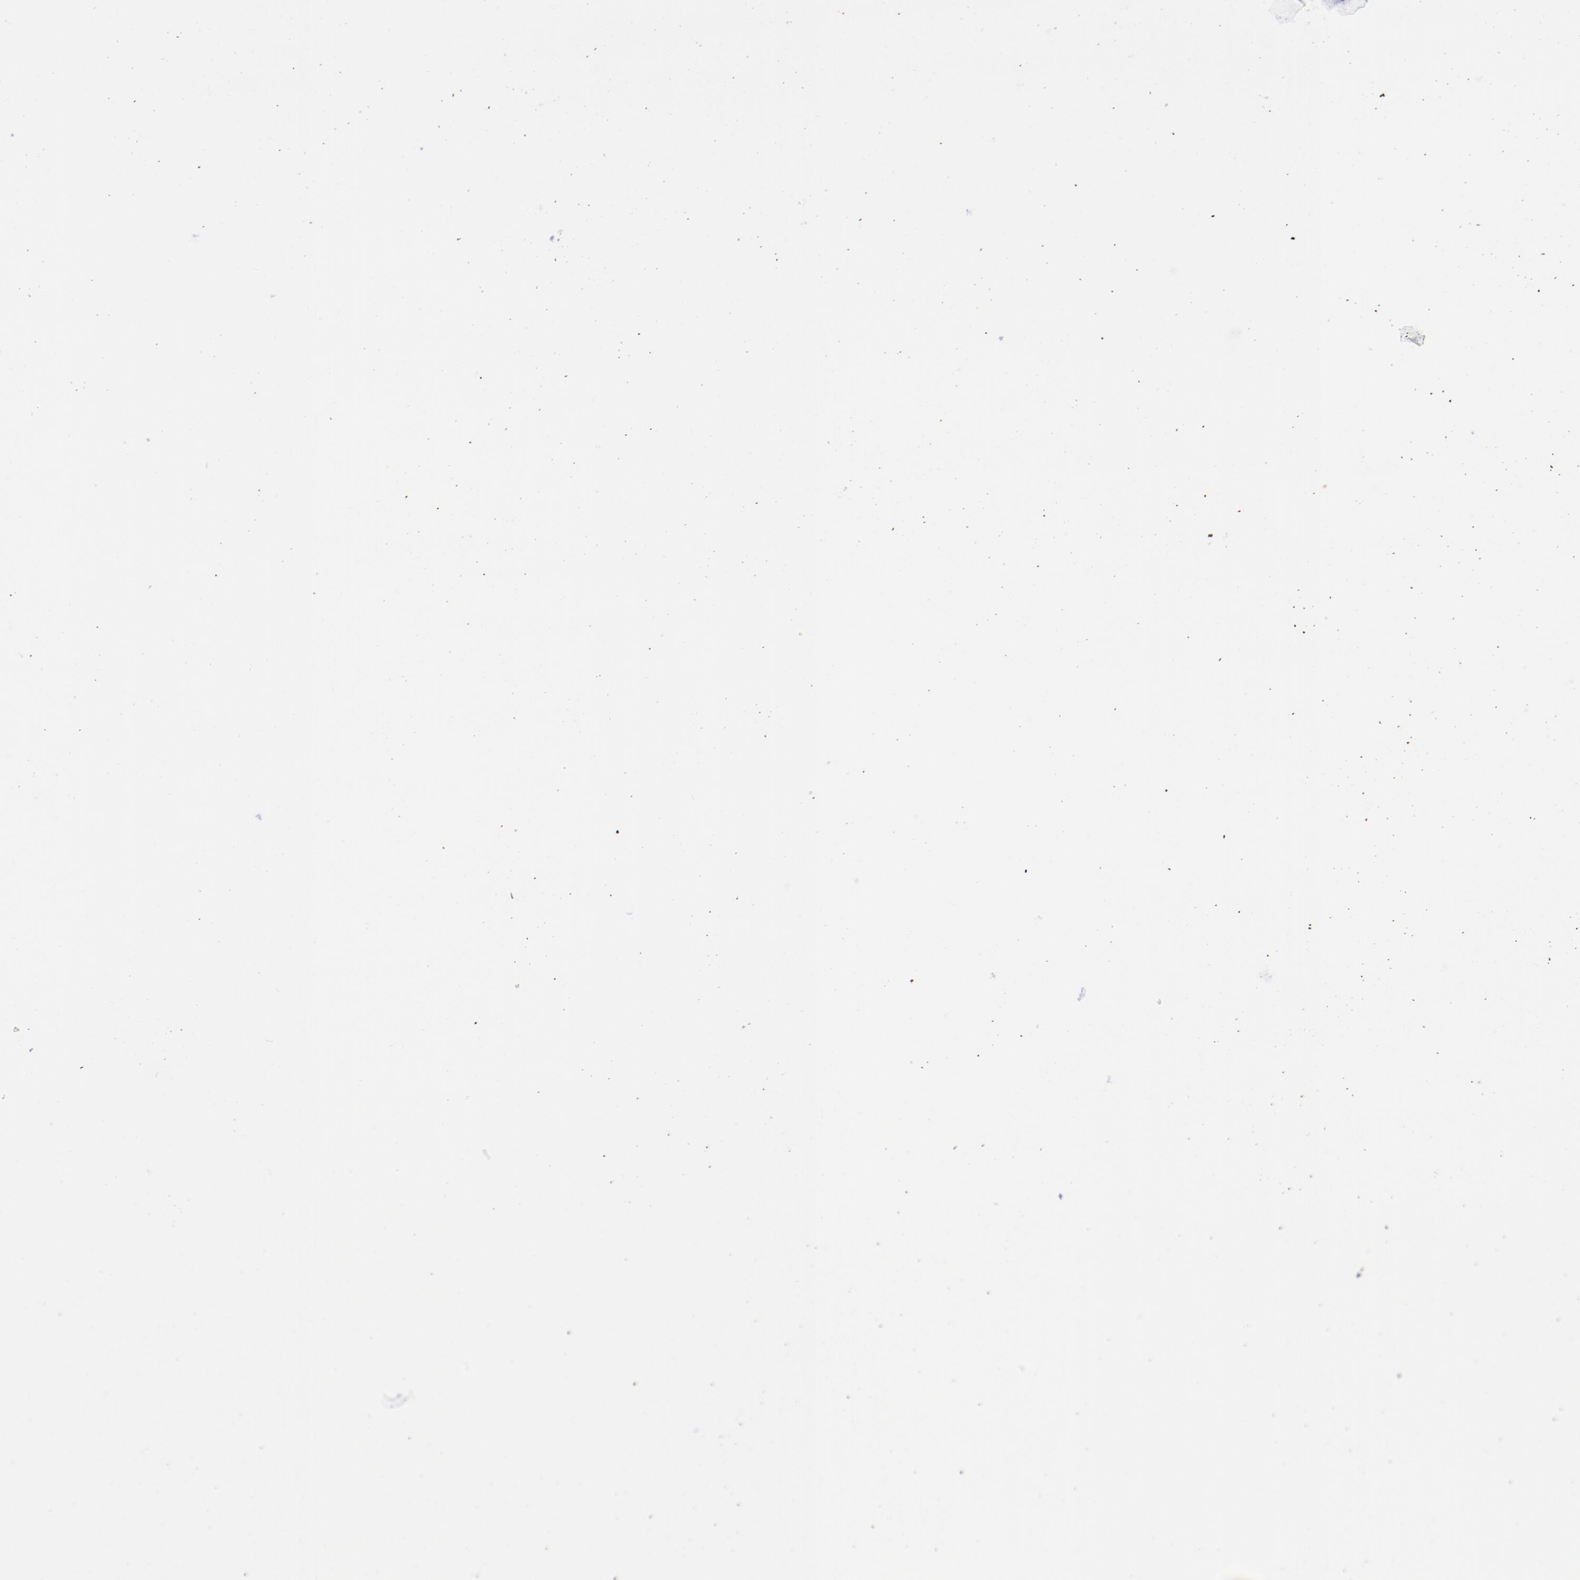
{"staining": {"intensity": "weak", "quantity": "25%-75%", "location": "cytoplasmic/membranous"}, "tissue": "lymph node", "cell_type": "Germinal center cells", "image_type": "normal", "snomed": [{"axis": "morphology", "description": "Normal tissue, NOS"}, {"axis": "topography", "description": "Lymph node"}], "caption": "Protein staining of benign lymph node reveals weak cytoplasmic/membranous expression in approximately 25%-75% of germinal center cells. (Stains: DAB in brown, nuclei in blue, Microscopy: brightfield microscopy at high magnification).", "gene": "FGR", "patient": {"sex": "female", "age": 42}}